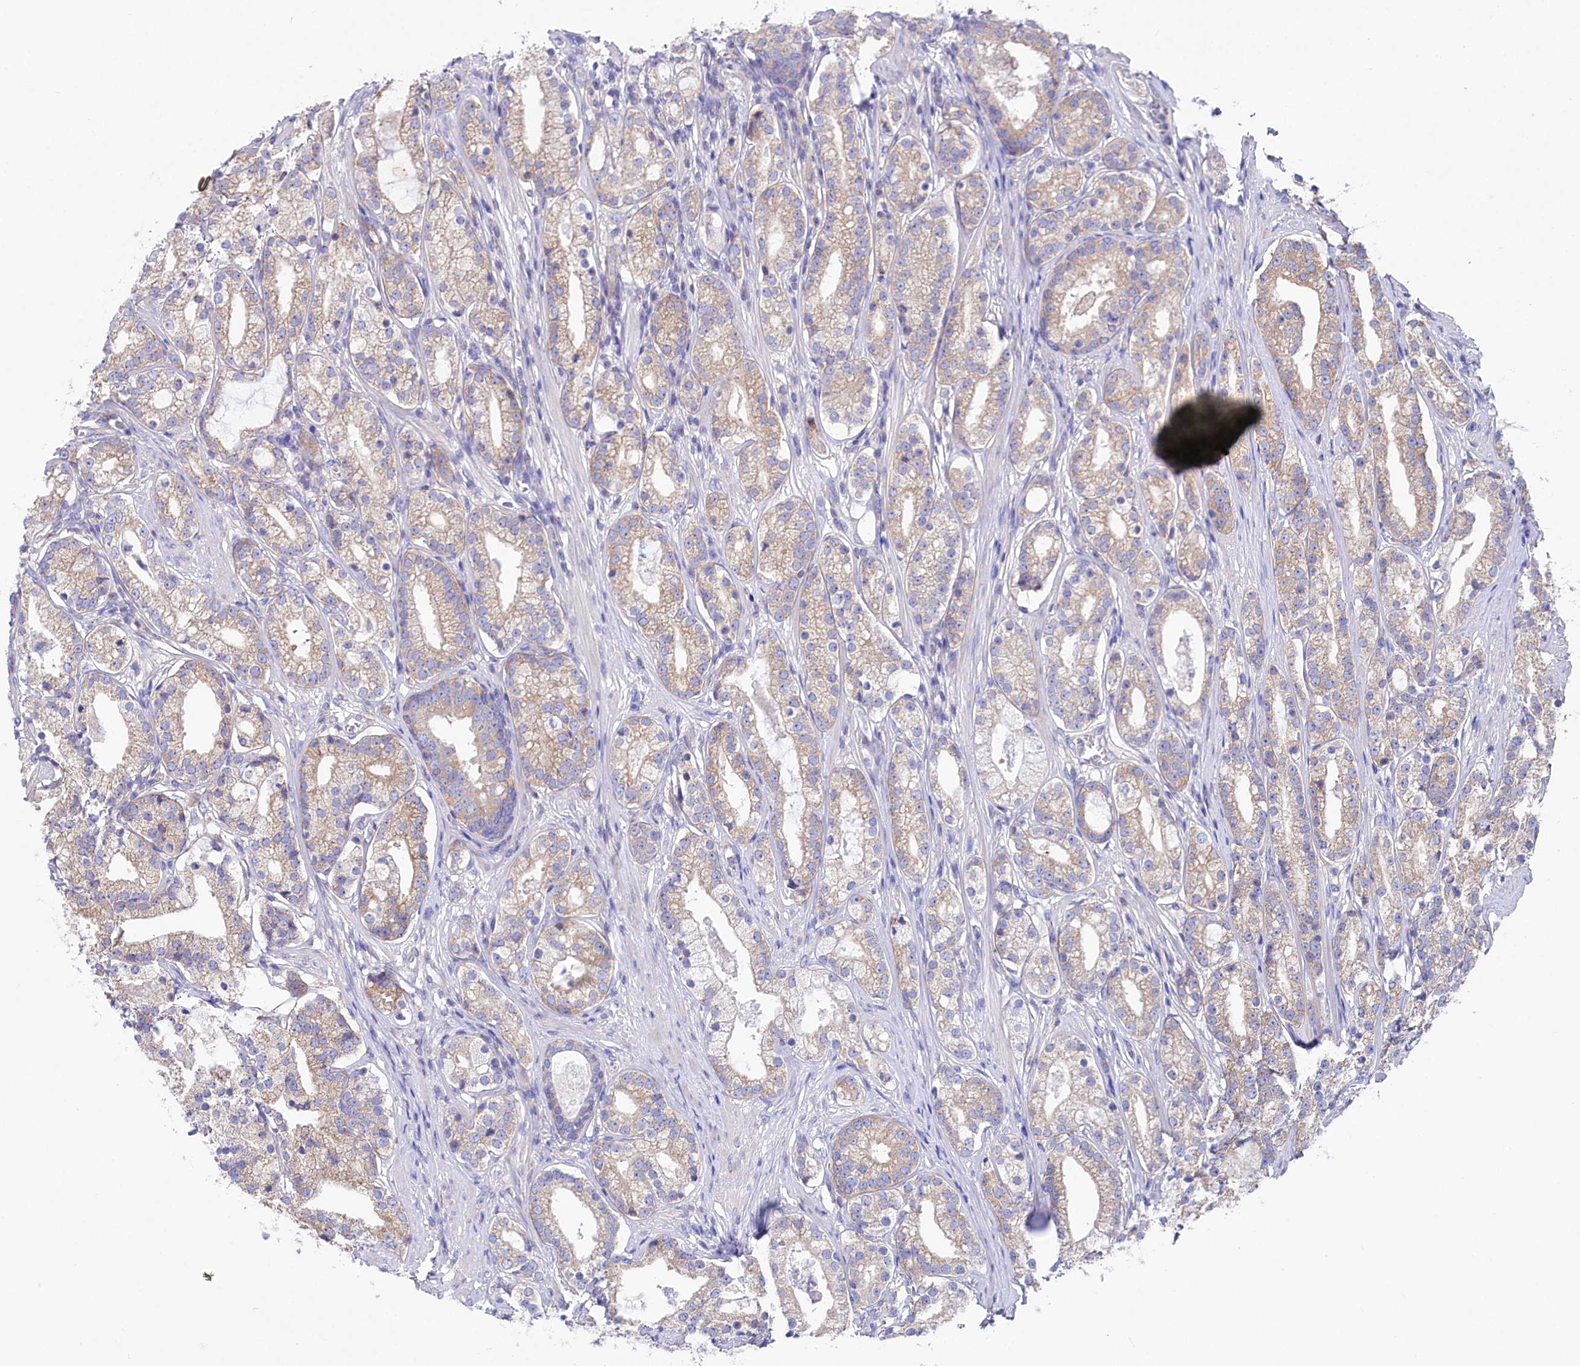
{"staining": {"intensity": "moderate", "quantity": "25%-75%", "location": "cytoplasmic/membranous"}, "tissue": "prostate cancer", "cell_type": "Tumor cells", "image_type": "cancer", "snomed": [{"axis": "morphology", "description": "Adenocarcinoma, High grade"}, {"axis": "topography", "description": "Prostate"}], "caption": "Moderate cytoplasmic/membranous staining for a protein is present in approximately 25%-75% of tumor cells of prostate high-grade adenocarcinoma using immunohistochemistry.", "gene": "VPS26B", "patient": {"sex": "male", "age": 69}}